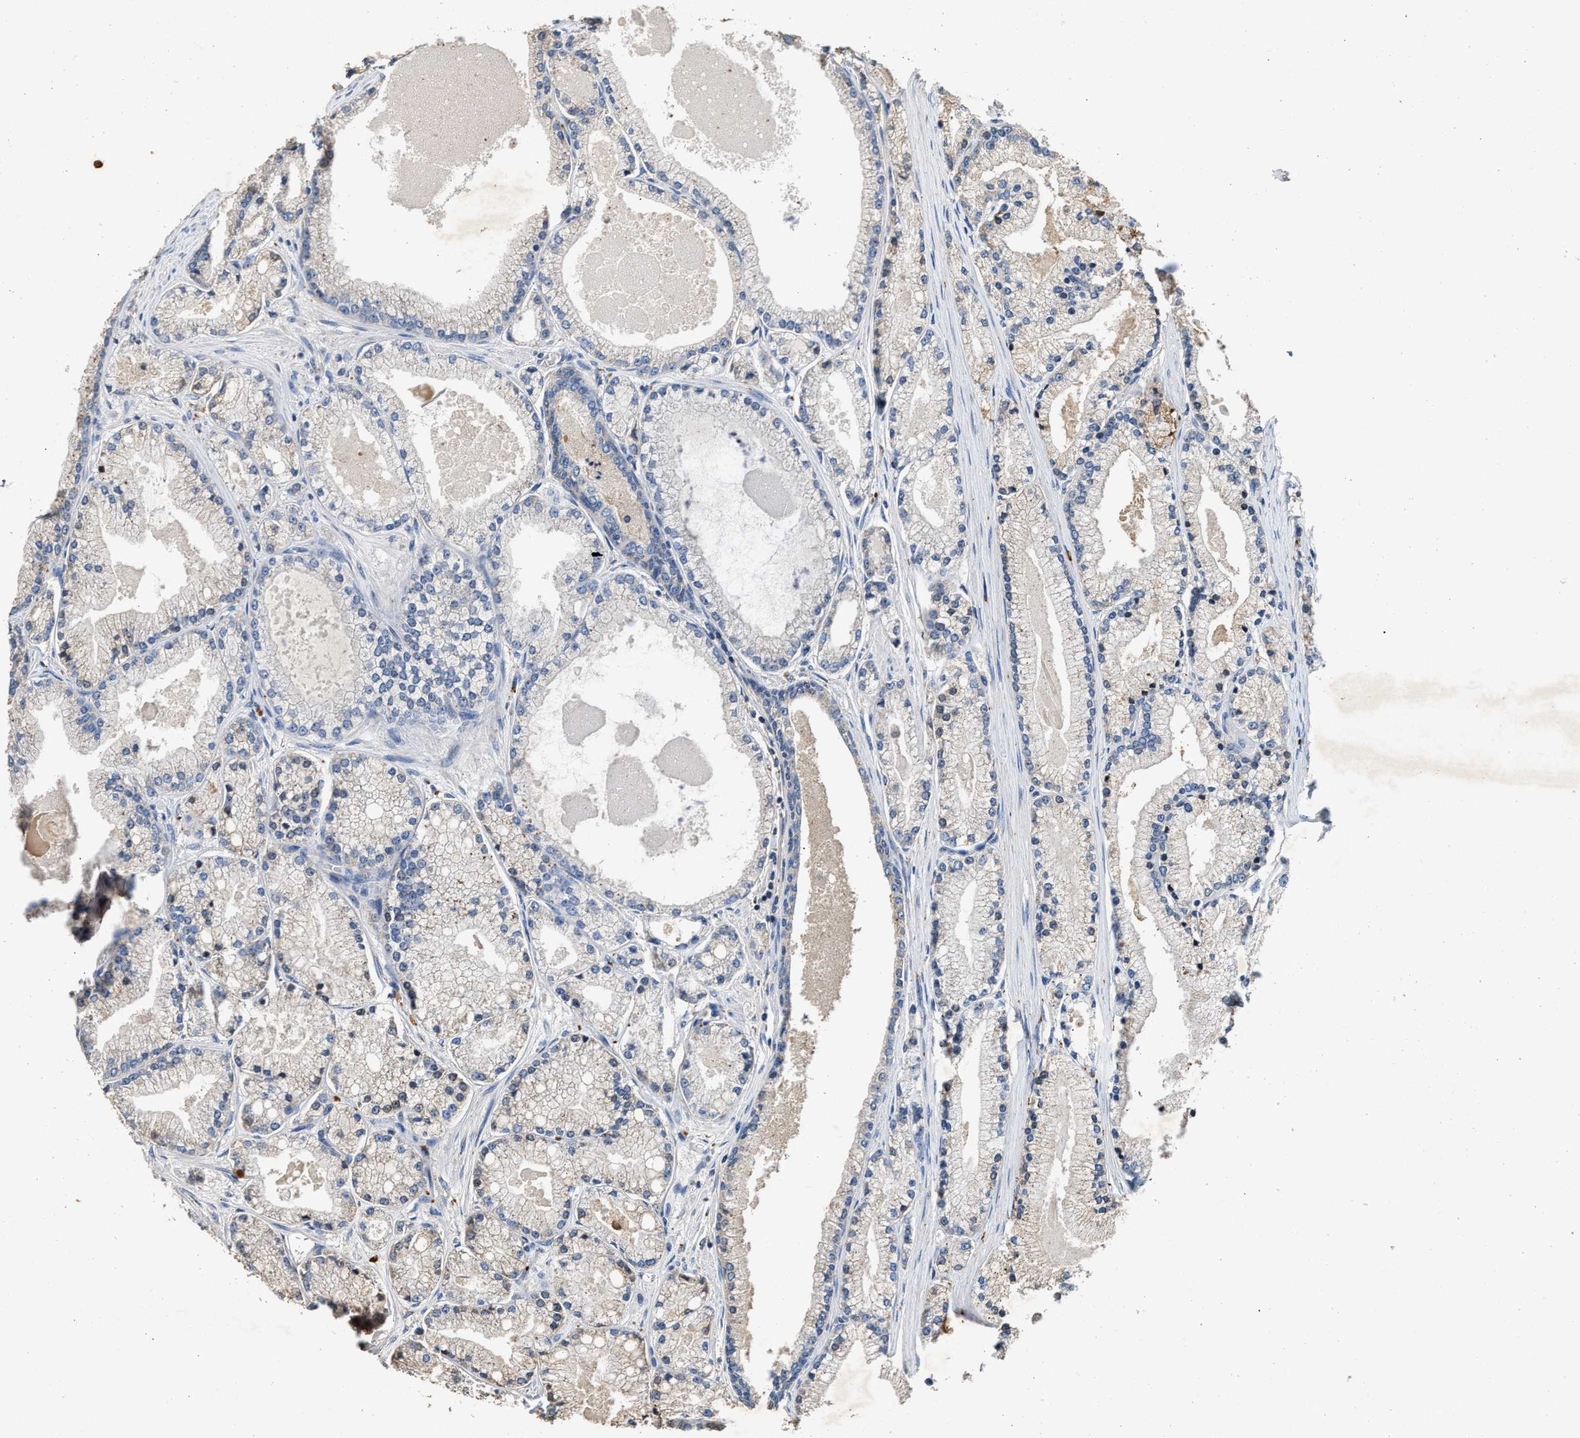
{"staining": {"intensity": "moderate", "quantity": "<25%", "location": "cytoplasmic/membranous"}, "tissue": "prostate cancer", "cell_type": "Tumor cells", "image_type": "cancer", "snomed": [{"axis": "morphology", "description": "Adenocarcinoma, High grade"}, {"axis": "topography", "description": "Prostate"}], "caption": "Immunohistochemical staining of prostate cancer demonstrates low levels of moderate cytoplasmic/membranous protein expression in approximately <25% of tumor cells. The protein of interest is stained brown, and the nuclei are stained in blue (DAB IHC with brightfield microscopy, high magnification).", "gene": "C3", "patient": {"sex": "male", "age": 71}}